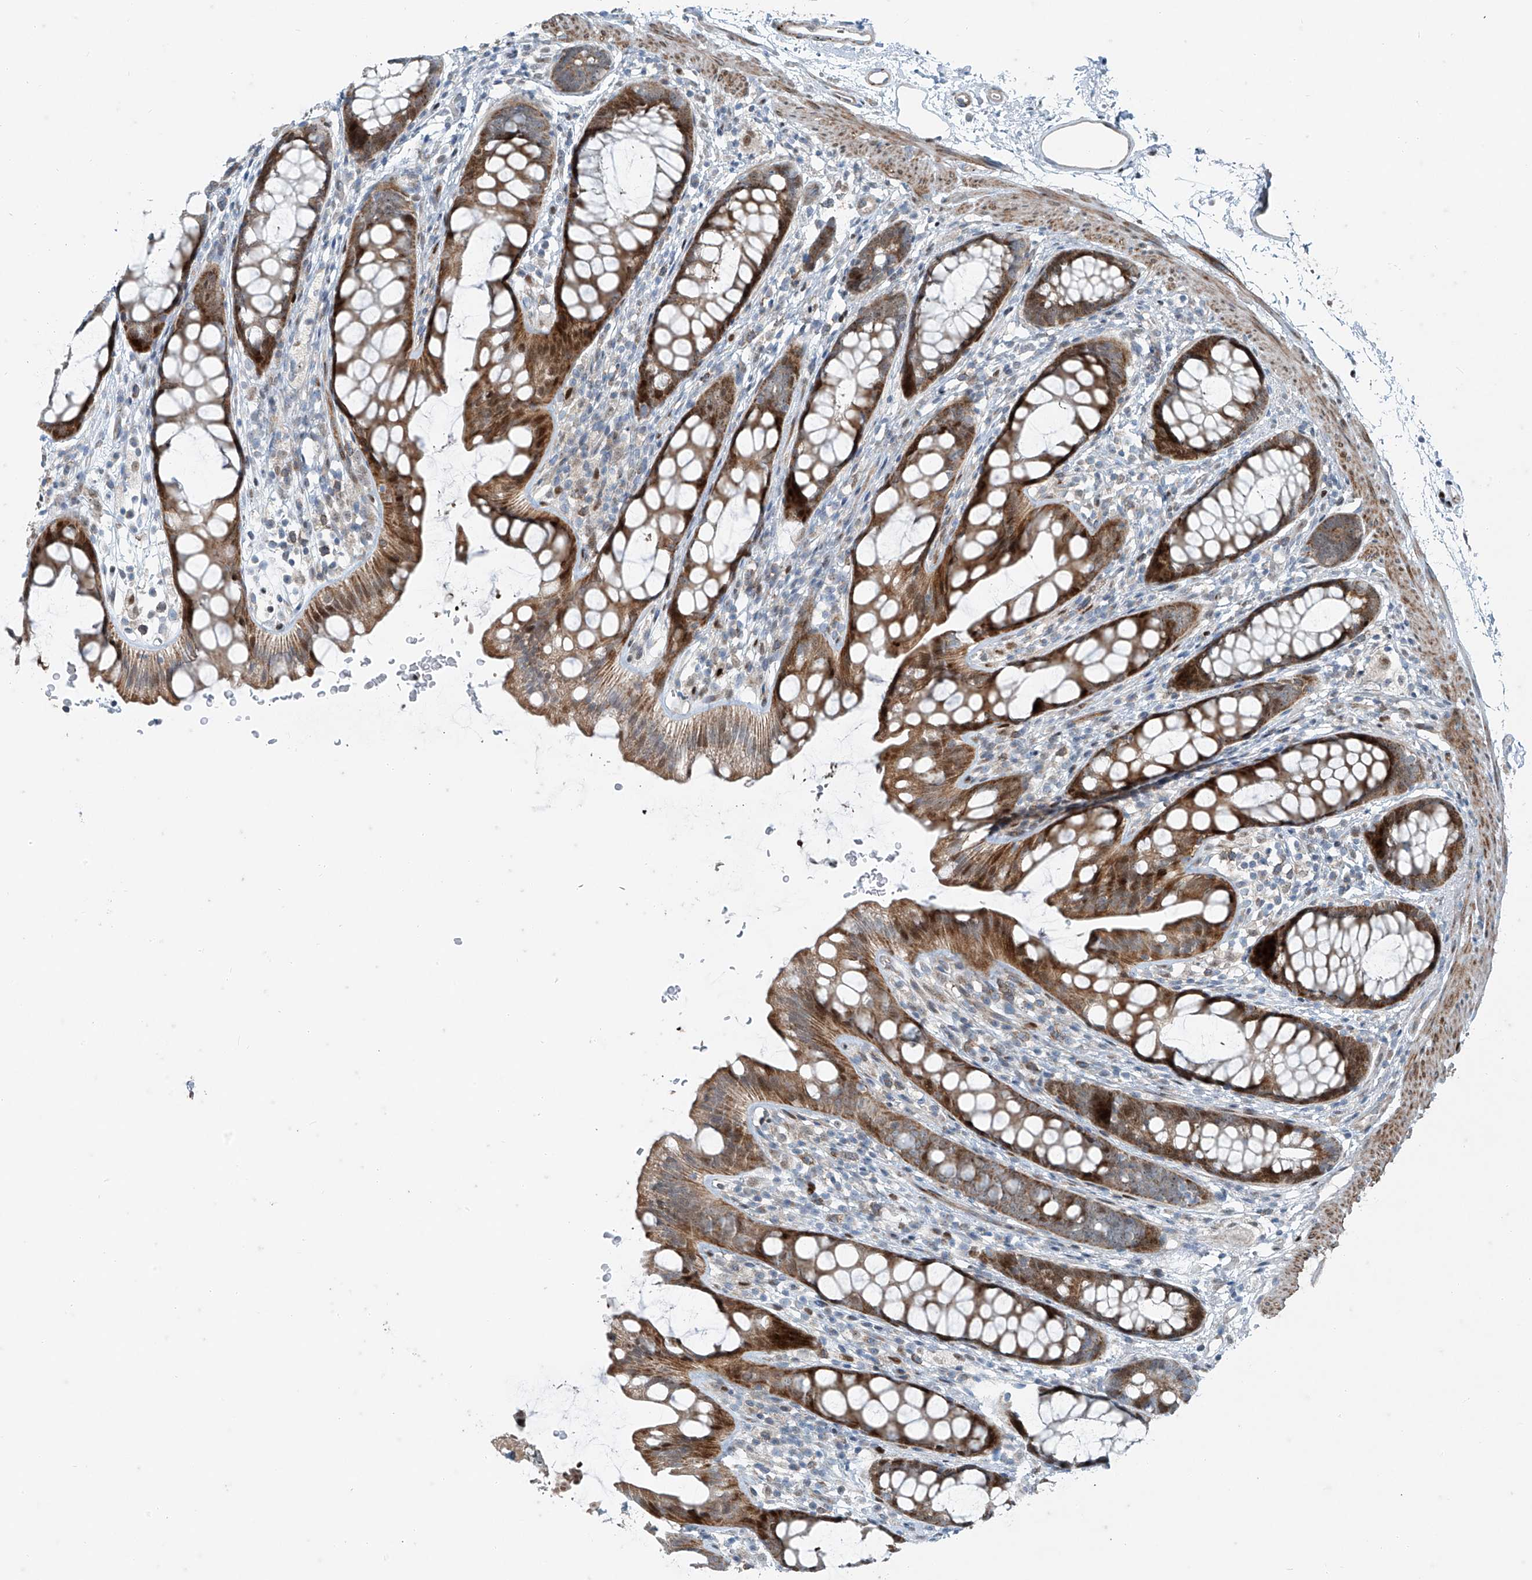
{"staining": {"intensity": "strong", "quantity": ">75%", "location": "cytoplasmic/membranous,nuclear"}, "tissue": "rectum", "cell_type": "Glandular cells", "image_type": "normal", "snomed": [{"axis": "morphology", "description": "Normal tissue, NOS"}, {"axis": "topography", "description": "Rectum"}], "caption": "Immunohistochemical staining of normal rectum exhibits strong cytoplasmic/membranous,nuclear protein staining in approximately >75% of glandular cells.", "gene": "PPCS", "patient": {"sex": "female", "age": 65}}